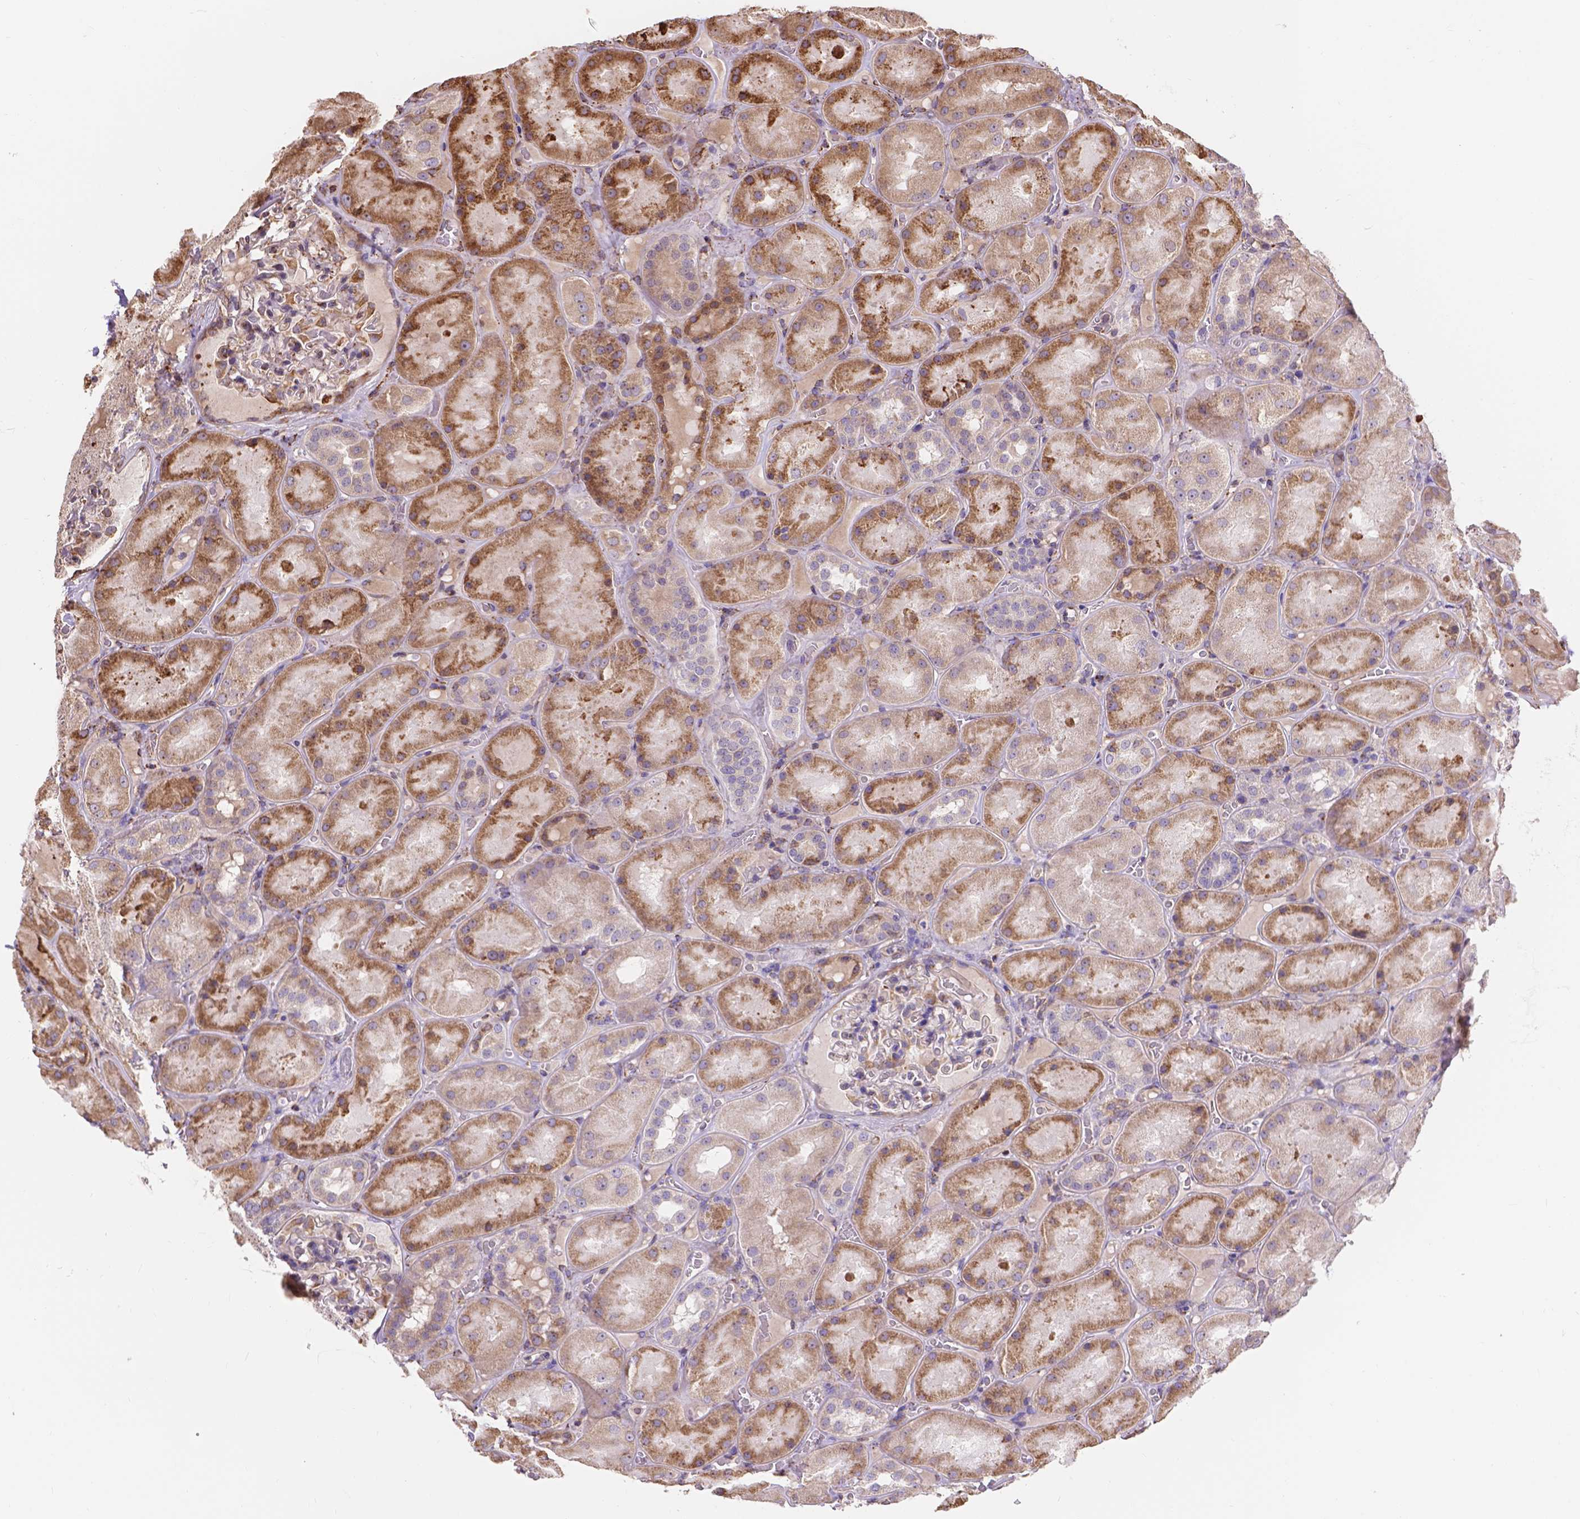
{"staining": {"intensity": "weak", "quantity": "<25%", "location": "cytoplasmic/membranous"}, "tissue": "kidney", "cell_type": "Cells in glomeruli", "image_type": "normal", "snomed": [{"axis": "morphology", "description": "Normal tissue, NOS"}, {"axis": "topography", "description": "Kidney"}], "caption": "Photomicrograph shows no protein staining in cells in glomeruli of benign kidney.", "gene": "IPO11", "patient": {"sex": "male", "age": 73}}